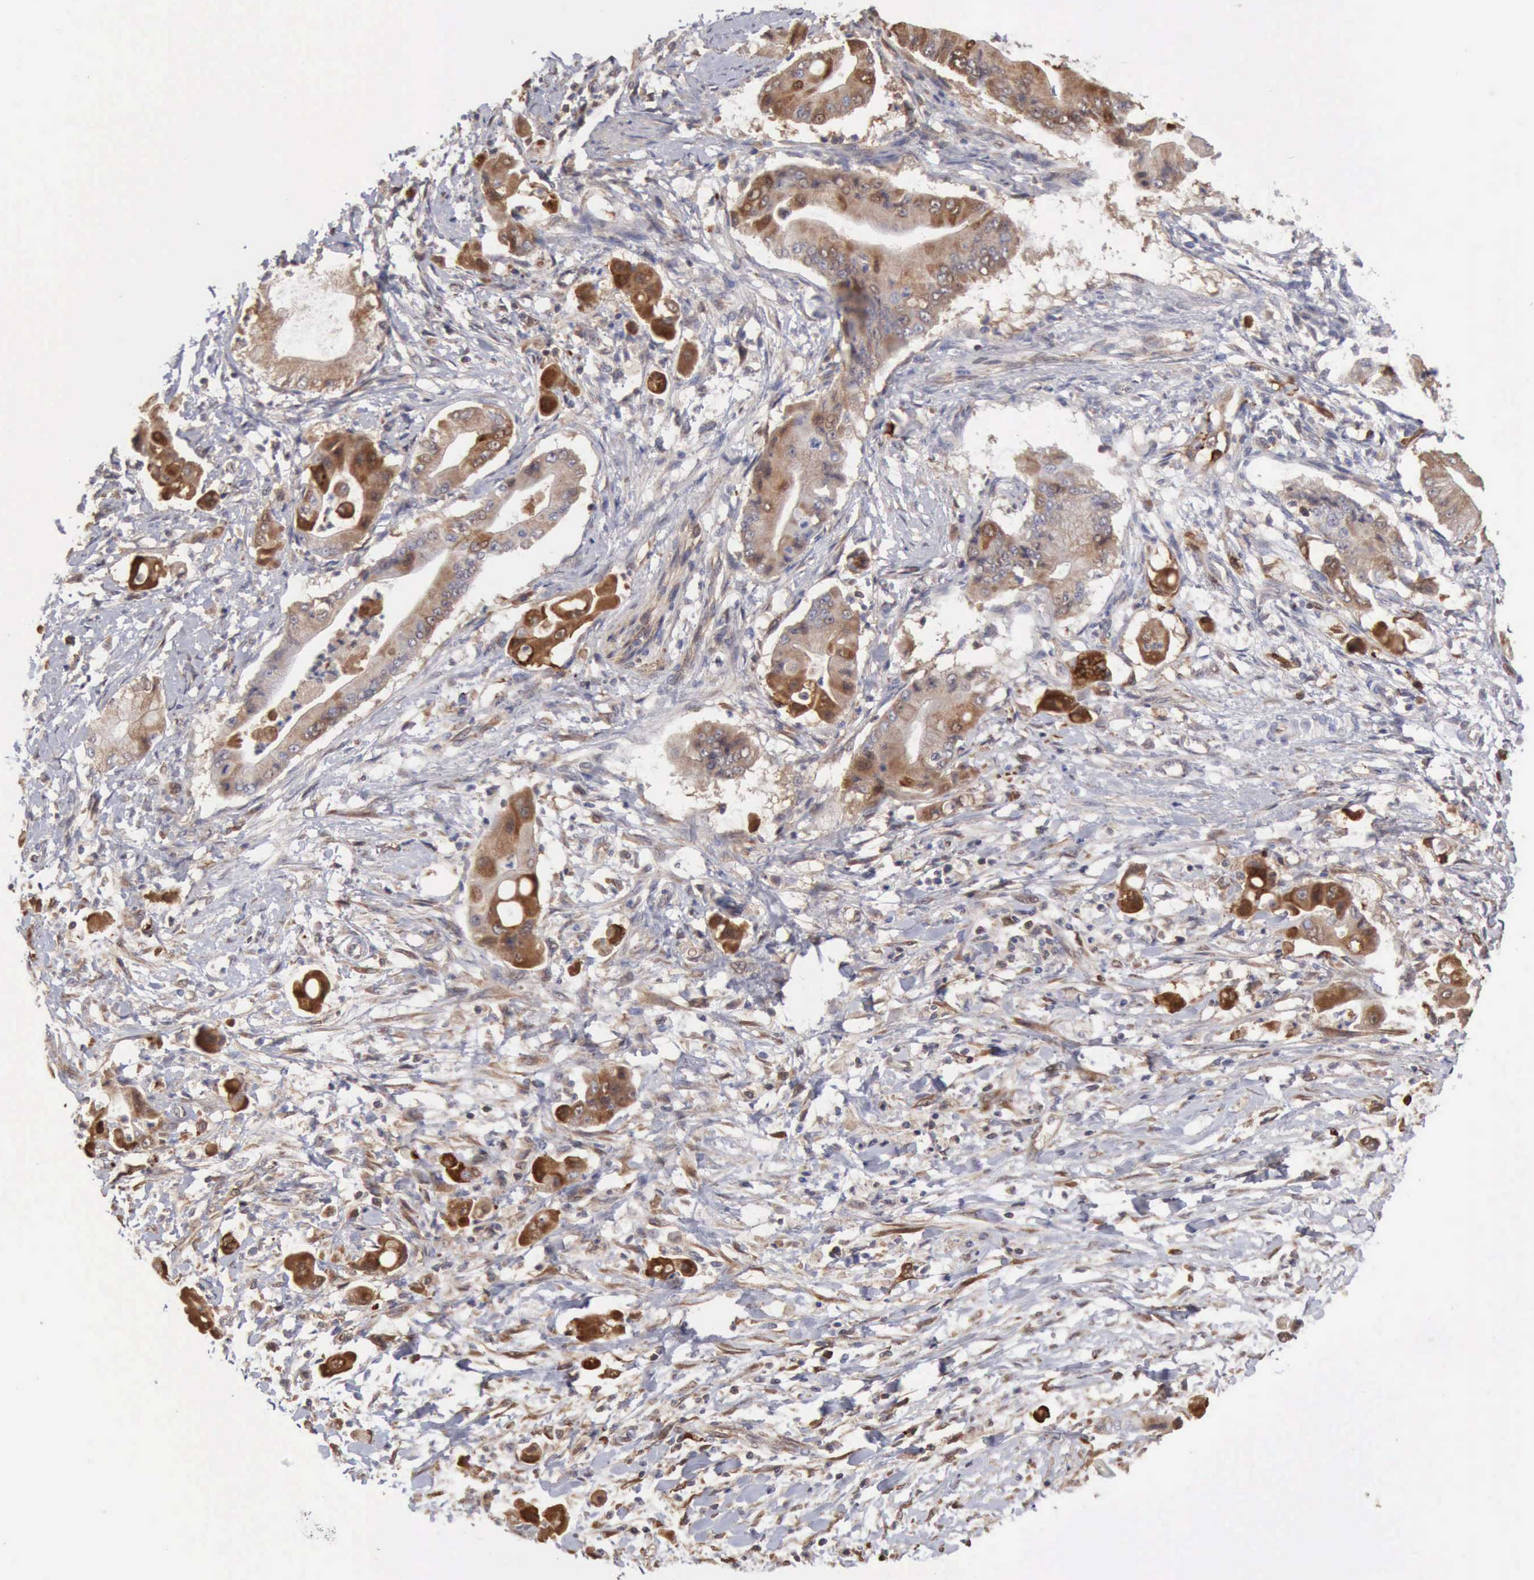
{"staining": {"intensity": "moderate", "quantity": ">75%", "location": "cytoplasmic/membranous"}, "tissue": "pancreatic cancer", "cell_type": "Tumor cells", "image_type": "cancer", "snomed": [{"axis": "morphology", "description": "Adenocarcinoma, NOS"}, {"axis": "topography", "description": "Pancreas"}], "caption": "An immunohistochemistry image of tumor tissue is shown. Protein staining in brown shows moderate cytoplasmic/membranous positivity in pancreatic cancer (adenocarcinoma) within tumor cells.", "gene": "APOL2", "patient": {"sex": "male", "age": 62}}